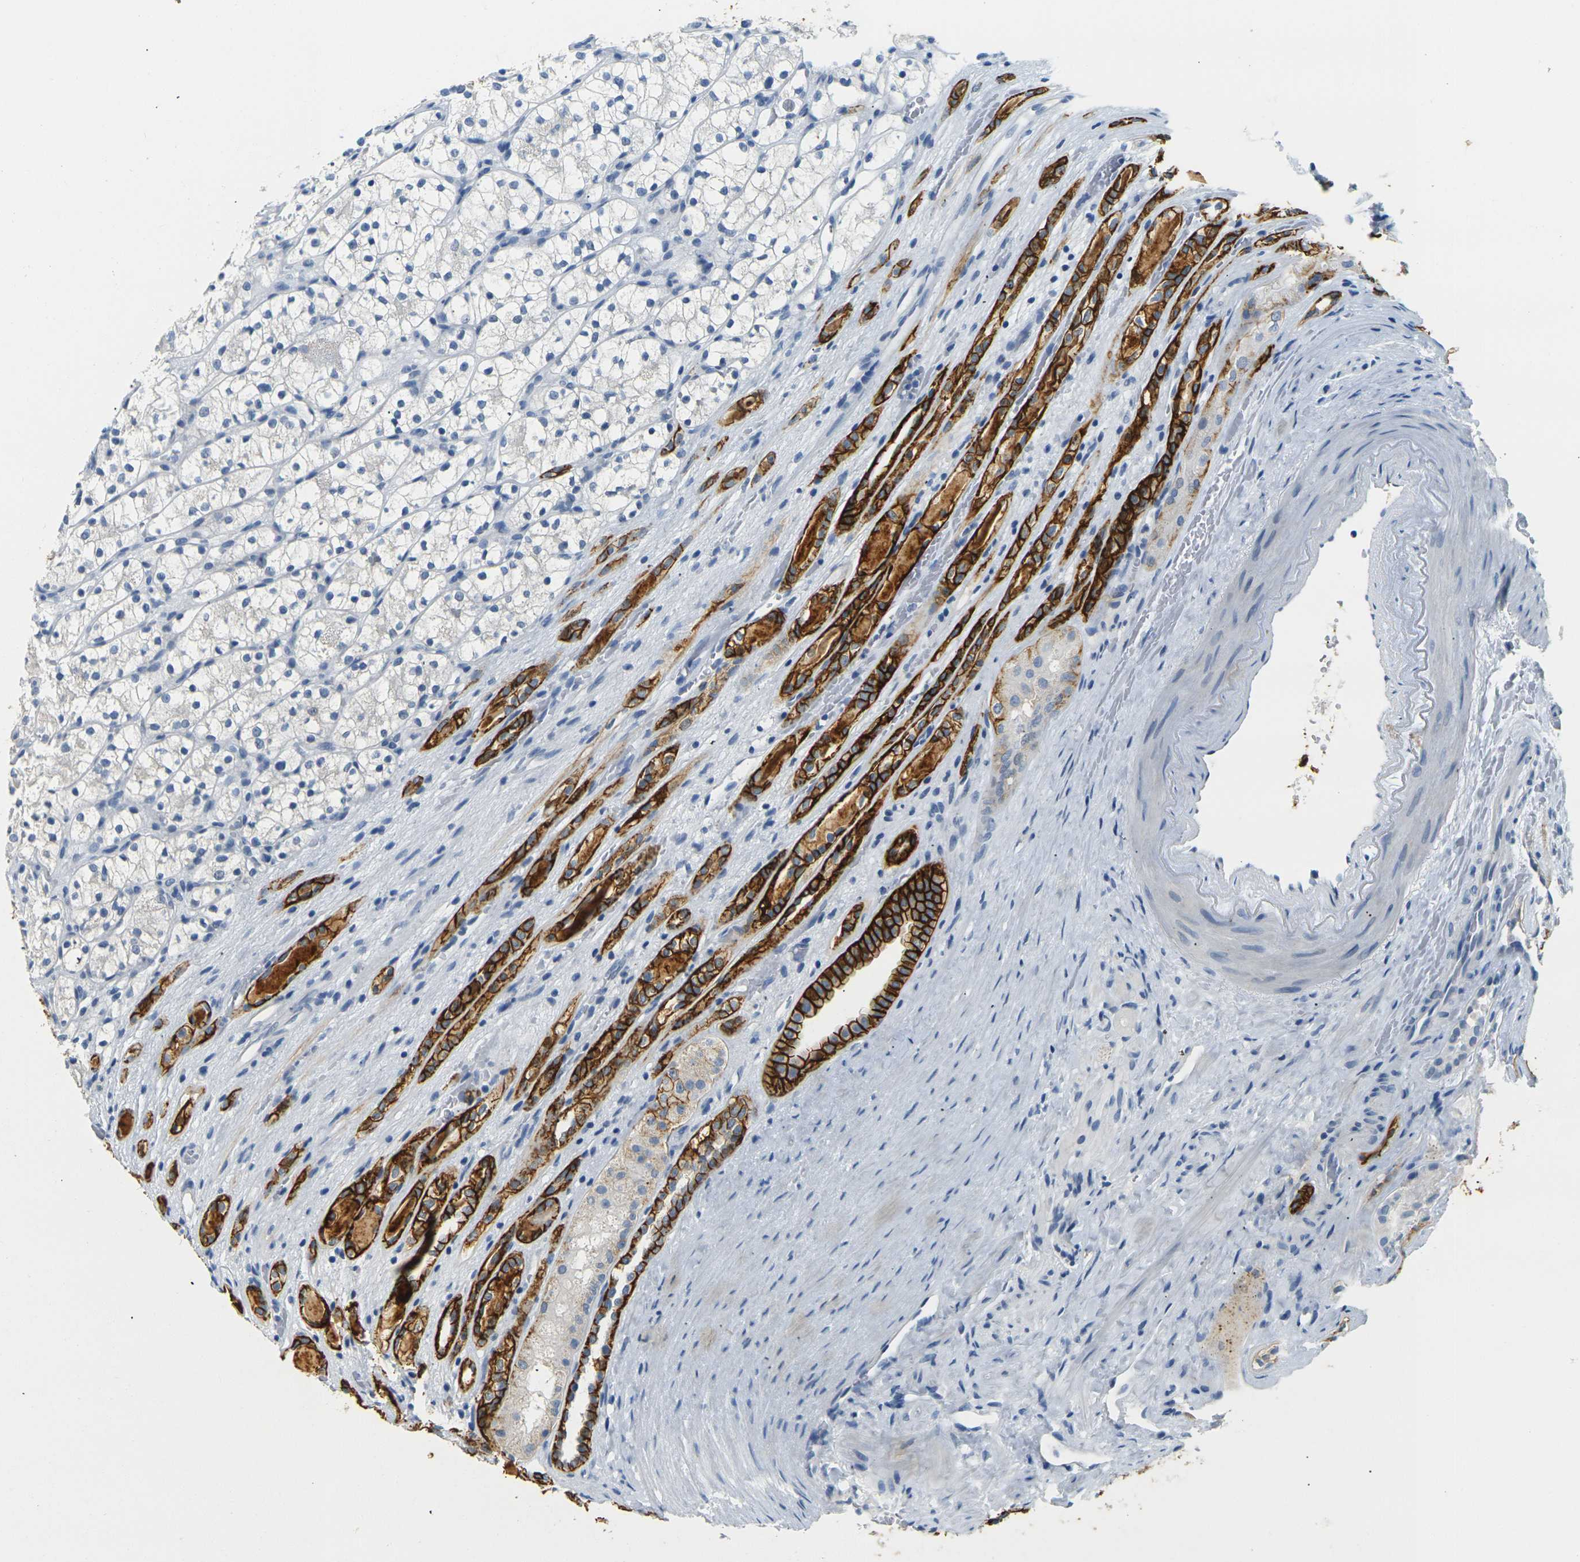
{"staining": {"intensity": "negative", "quantity": "none", "location": "none"}, "tissue": "renal cancer", "cell_type": "Tumor cells", "image_type": "cancer", "snomed": [{"axis": "morphology", "description": "Adenocarcinoma, NOS"}, {"axis": "topography", "description": "Kidney"}], "caption": "Immunohistochemistry image of neoplastic tissue: human renal cancer (adenocarcinoma) stained with DAB demonstrates no significant protein staining in tumor cells.", "gene": "CLDN7", "patient": {"sex": "female", "age": 60}}